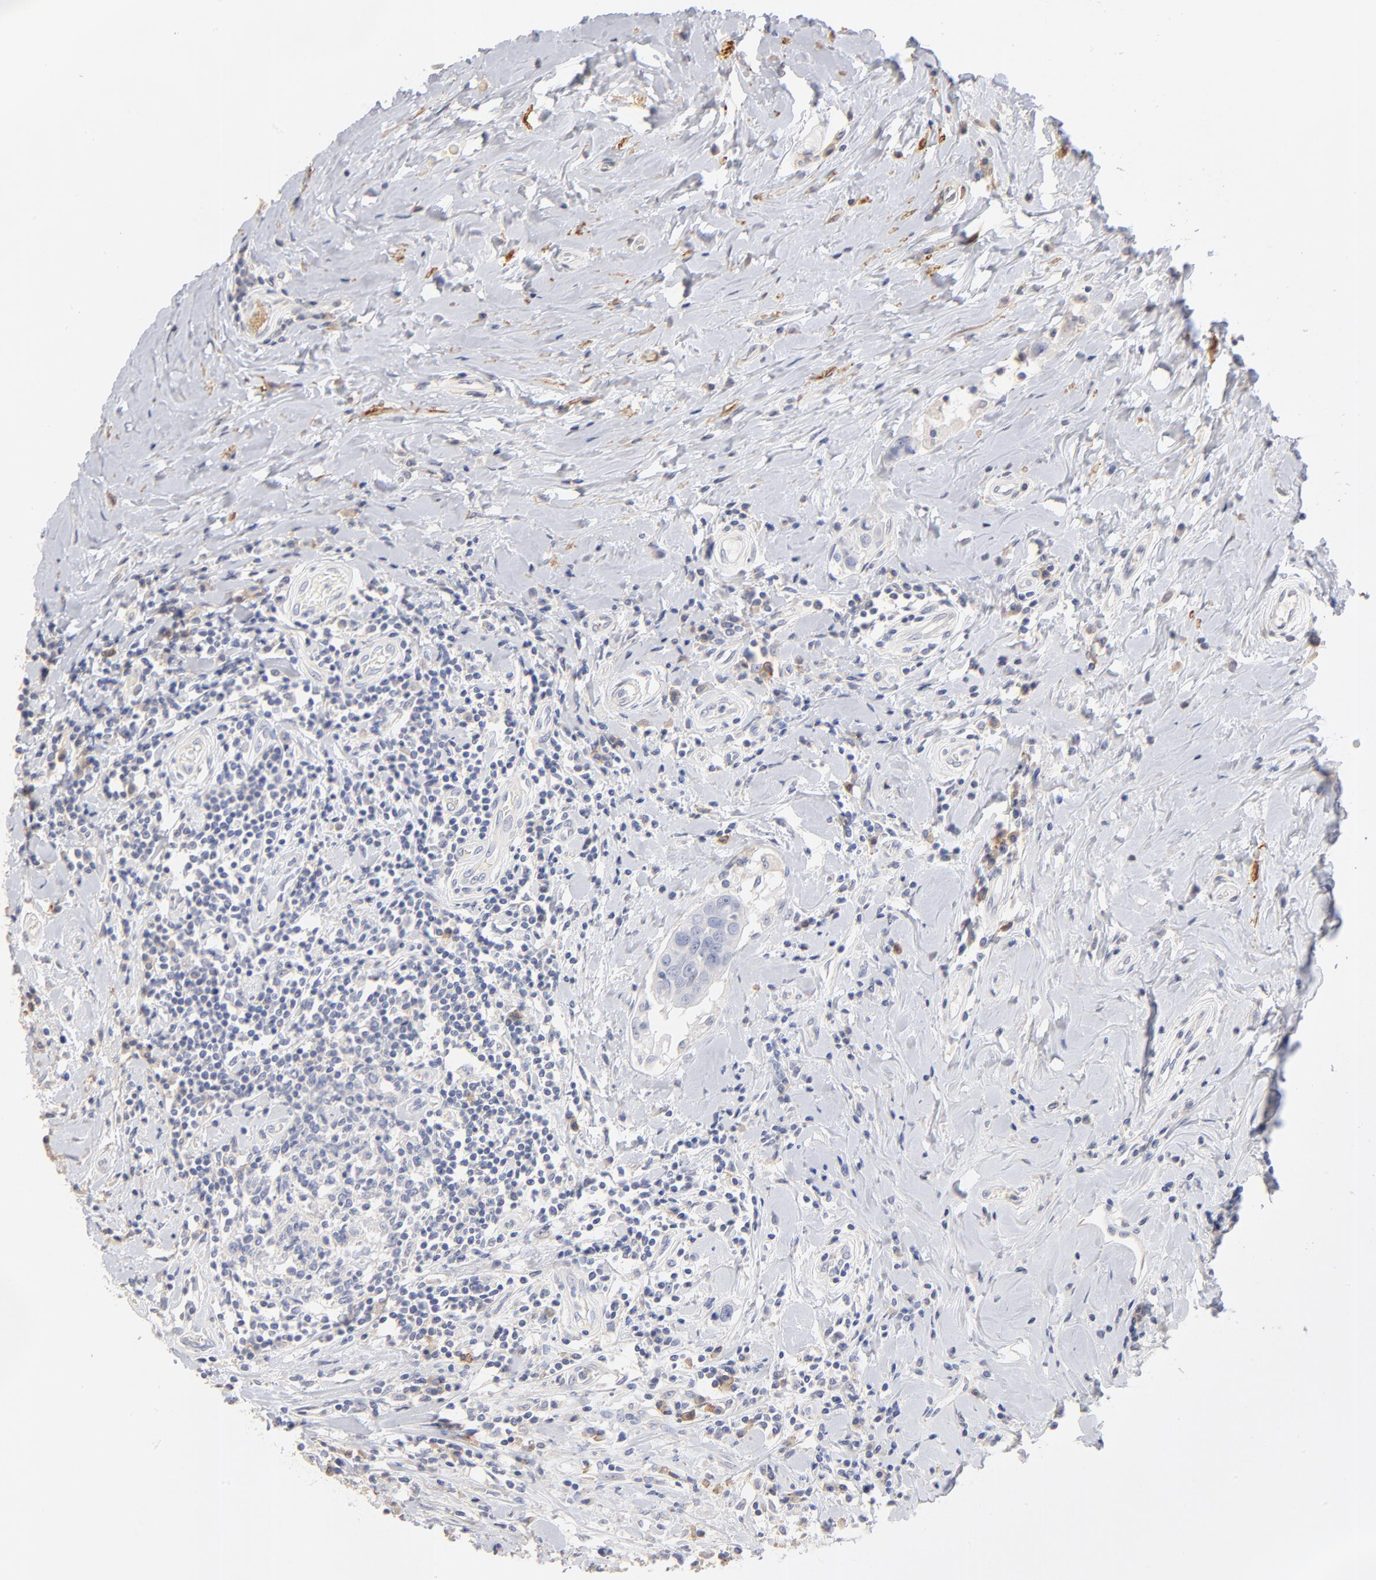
{"staining": {"intensity": "negative", "quantity": "none", "location": "none"}, "tissue": "breast cancer", "cell_type": "Tumor cells", "image_type": "cancer", "snomed": [{"axis": "morphology", "description": "Duct carcinoma"}, {"axis": "topography", "description": "Breast"}], "caption": "Photomicrograph shows no significant protein expression in tumor cells of breast cancer. (DAB (3,3'-diaminobenzidine) immunohistochemistry (IHC) visualized using brightfield microscopy, high magnification).", "gene": "ITGA8", "patient": {"sex": "female", "age": 27}}